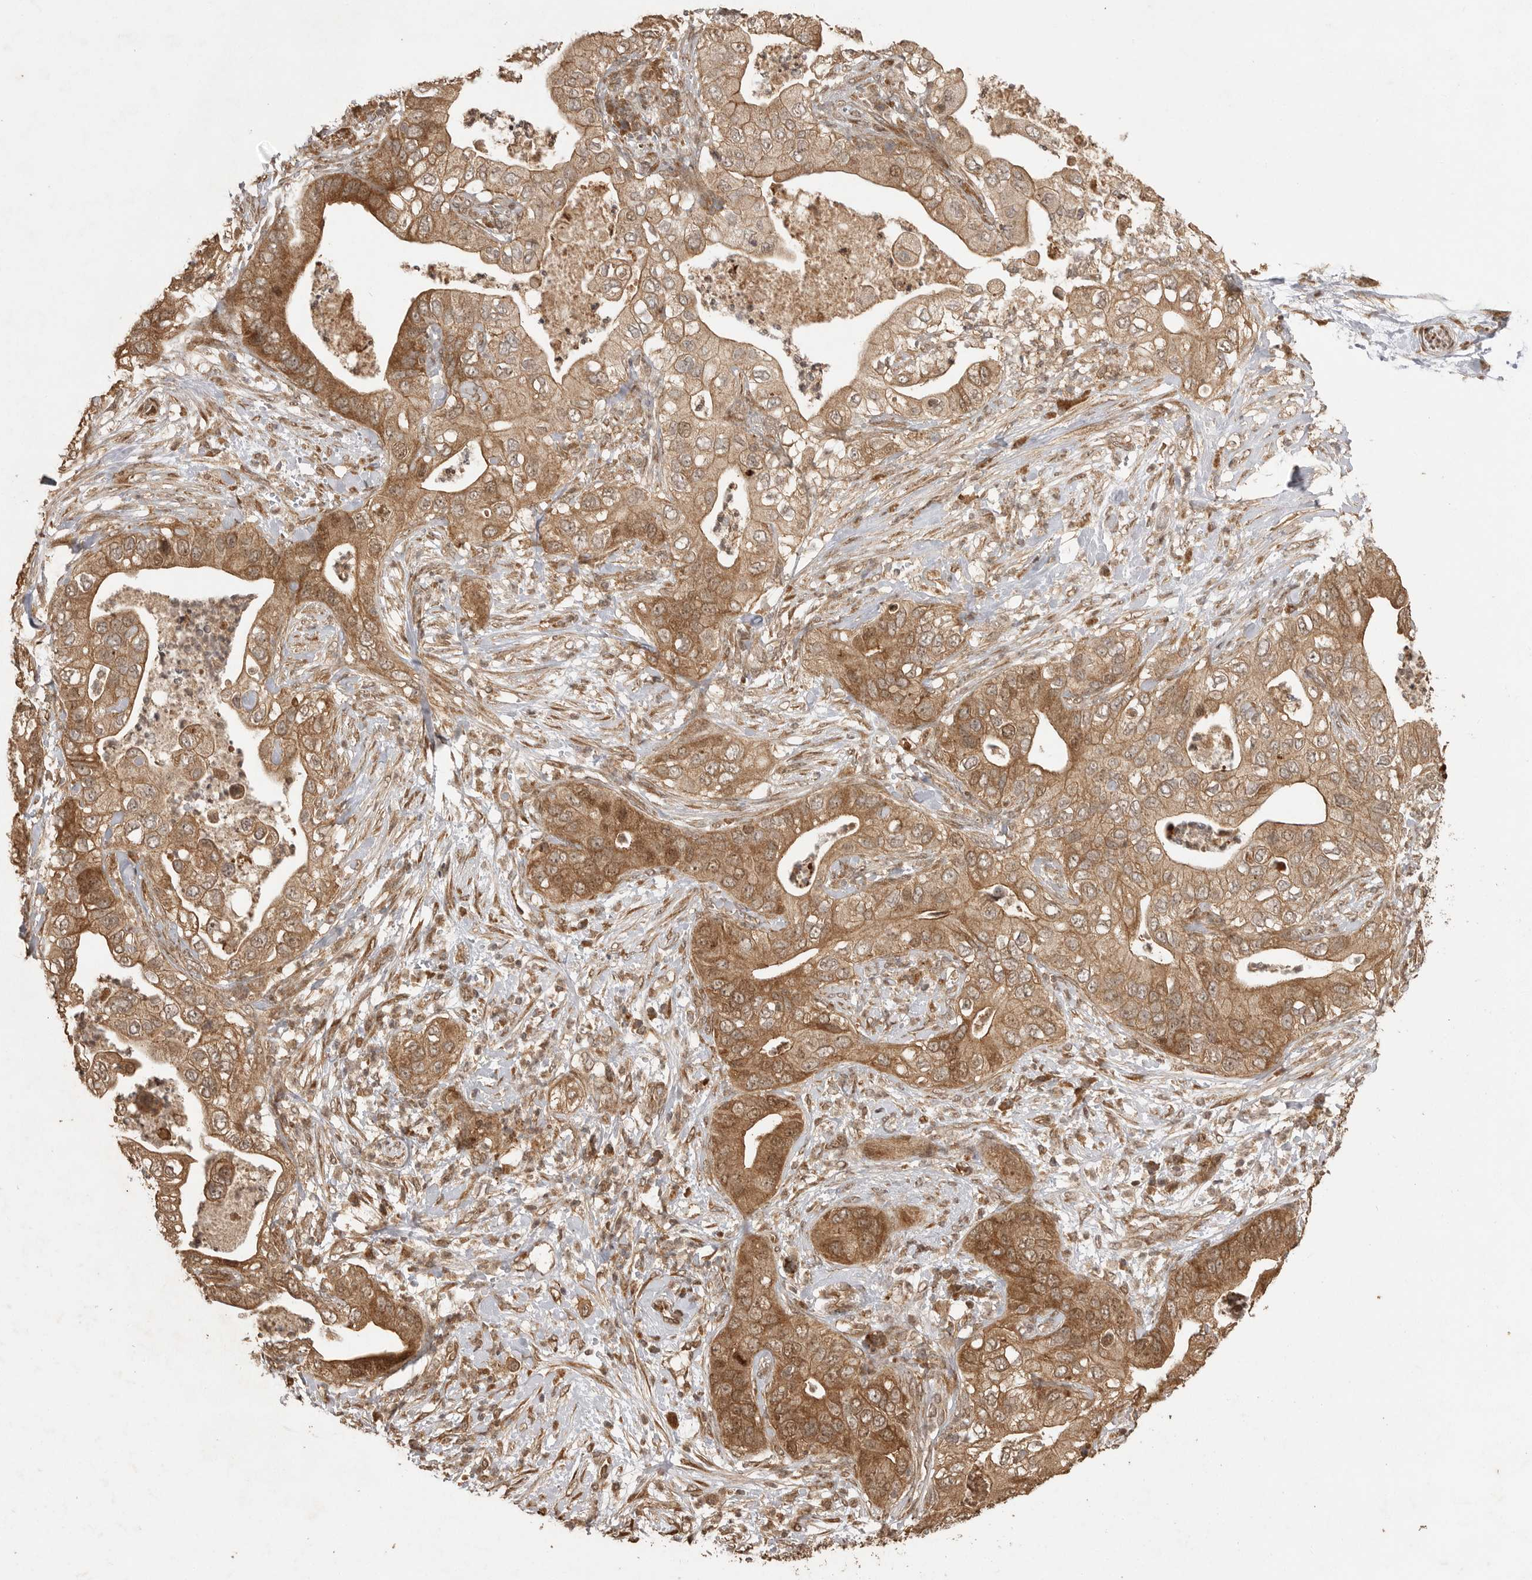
{"staining": {"intensity": "moderate", "quantity": ">75%", "location": "cytoplasmic/membranous"}, "tissue": "pancreatic cancer", "cell_type": "Tumor cells", "image_type": "cancer", "snomed": [{"axis": "morphology", "description": "Adenocarcinoma, NOS"}, {"axis": "topography", "description": "Pancreas"}], "caption": "Immunohistochemistry (IHC) of pancreatic cancer exhibits medium levels of moderate cytoplasmic/membranous staining in about >75% of tumor cells. (IHC, brightfield microscopy, high magnification).", "gene": "BOC", "patient": {"sex": "female", "age": 78}}